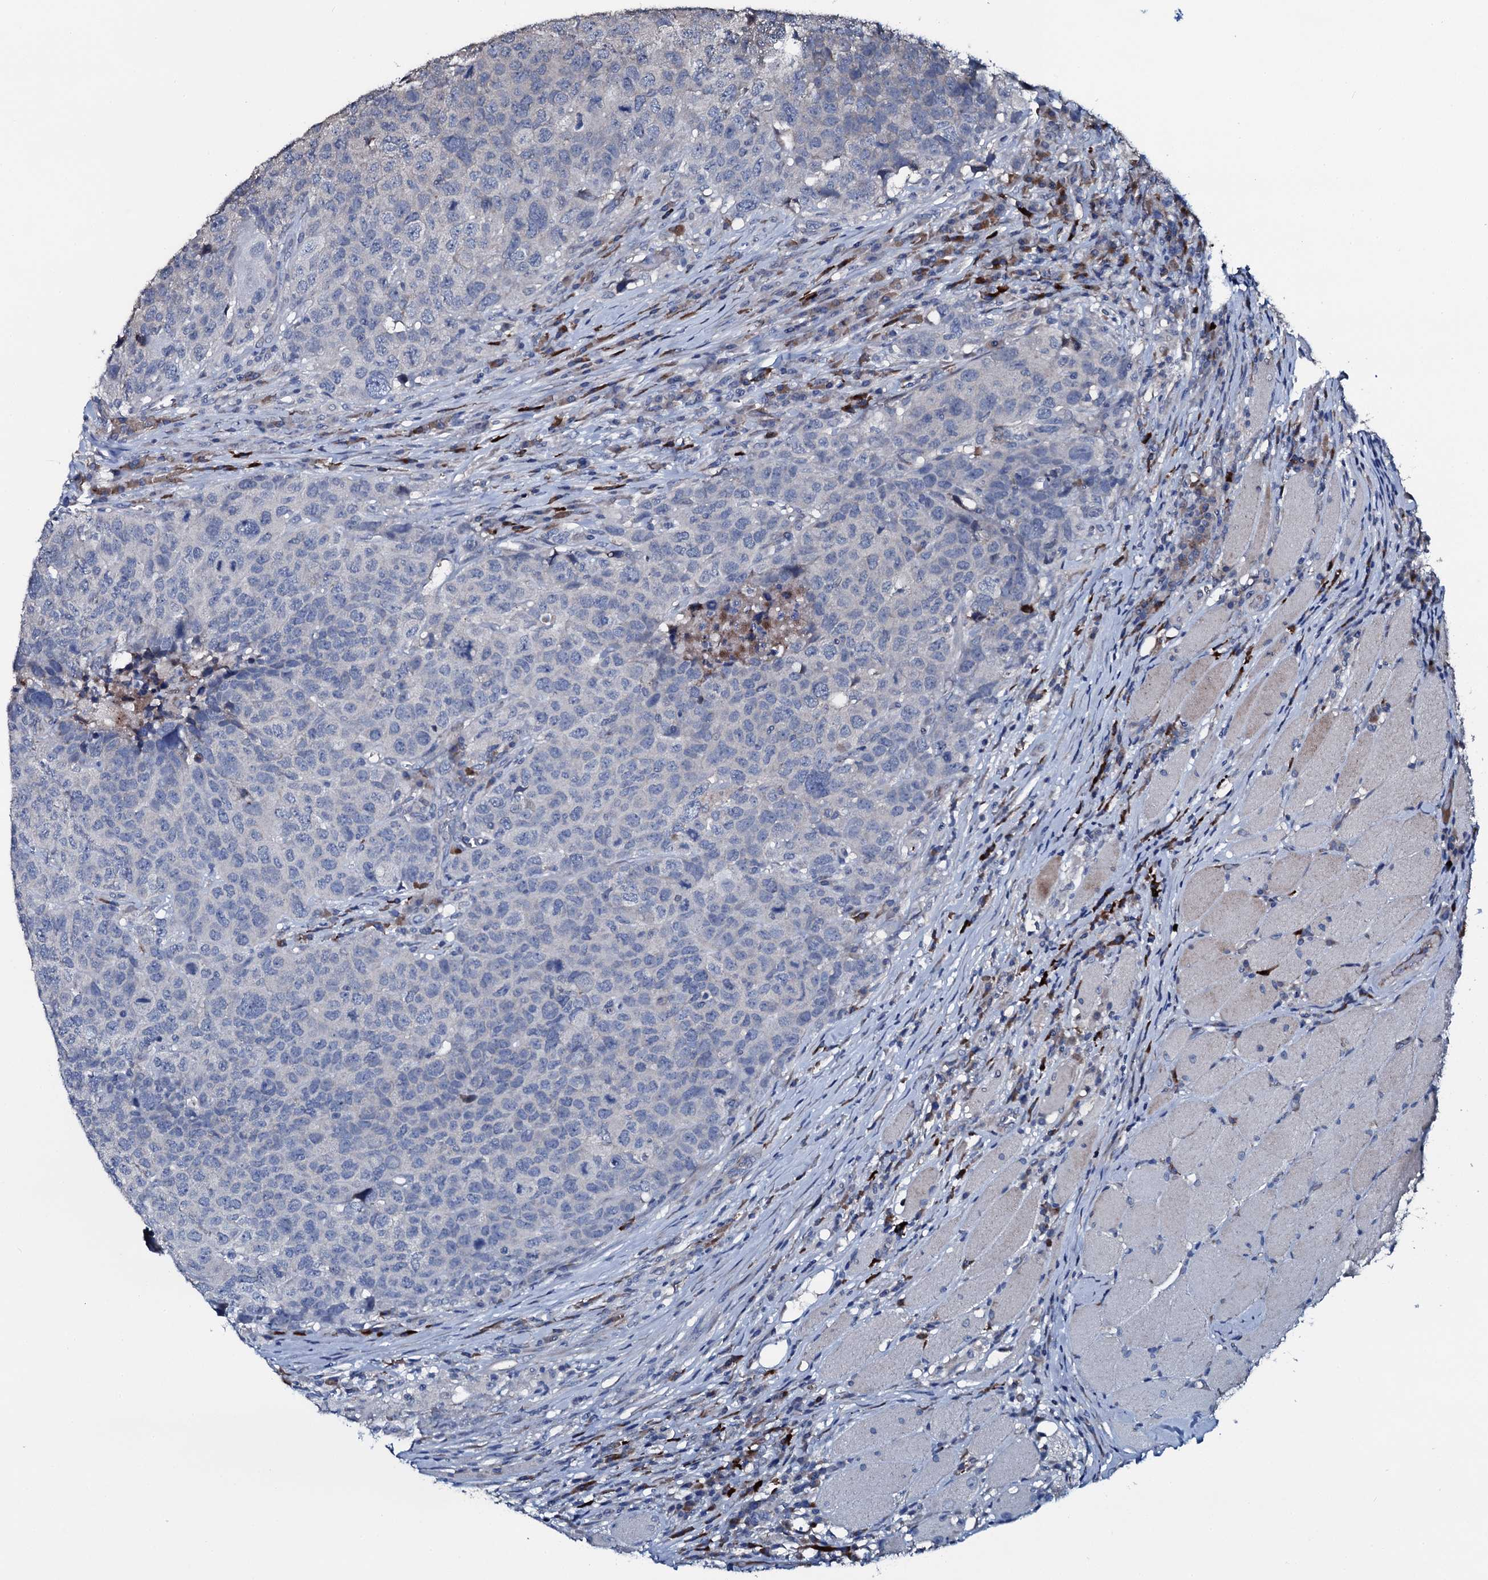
{"staining": {"intensity": "negative", "quantity": "none", "location": "none"}, "tissue": "head and neck cancer", "cell_type": "Tumor cells", "image_type": "cancer", "snomed": [{"axis": "morphology", "description": "Squamous cell carcinoma, NOS"}, {"axis": "topography", "description": "Head-Neck"}], "caption": "An image of head and neck cancer (squamous cell carcinoma) stained for a protein demonstrates no brown staining in tumor cells. (Brightfield microscopy of DAB immunohistochemistry at high magnification).", "gene": "IL12B", "patient": {"sex": "male", "age": 66}}